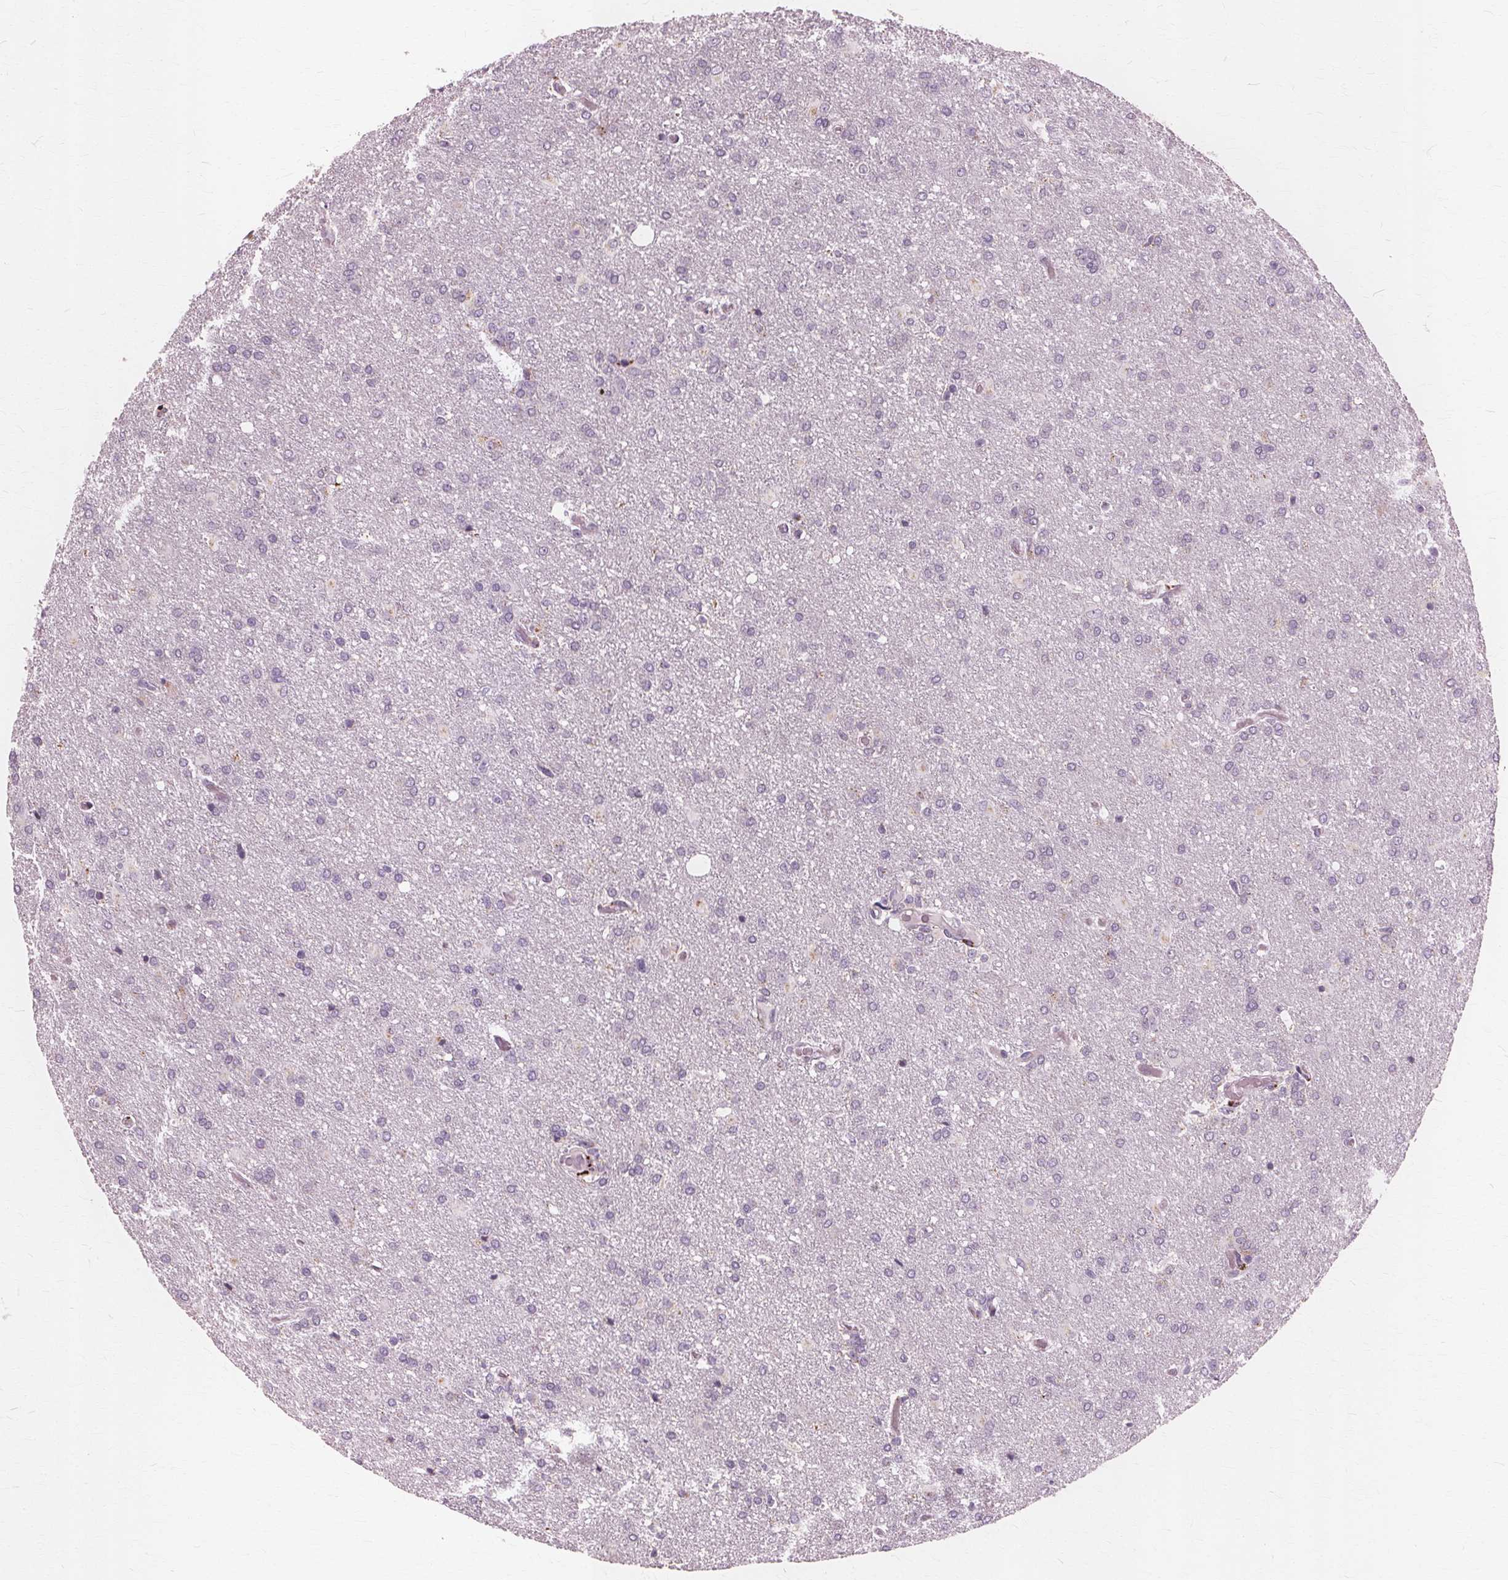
{"staining": {"intensity": "negative", "quantity": "none", "location": "none"}, "tissue": "glioma", "cell_type": "Tumor cells", "image_type": "cancer", "snomed": [{"axis": "morphology", "description": "Glioma, malignant, High grade"}, {"axis": "topography", "description": "Brain"}], "caption": "Immunohistochemistry photomicrograph of neoplastic tissue: human glioma stained with DAB (3,3'-diaminobenzidine) displays no significant protein positivity in tumor cells.", "gene": "DNASE2", "patient": {"sex": "male", "age": 68}}